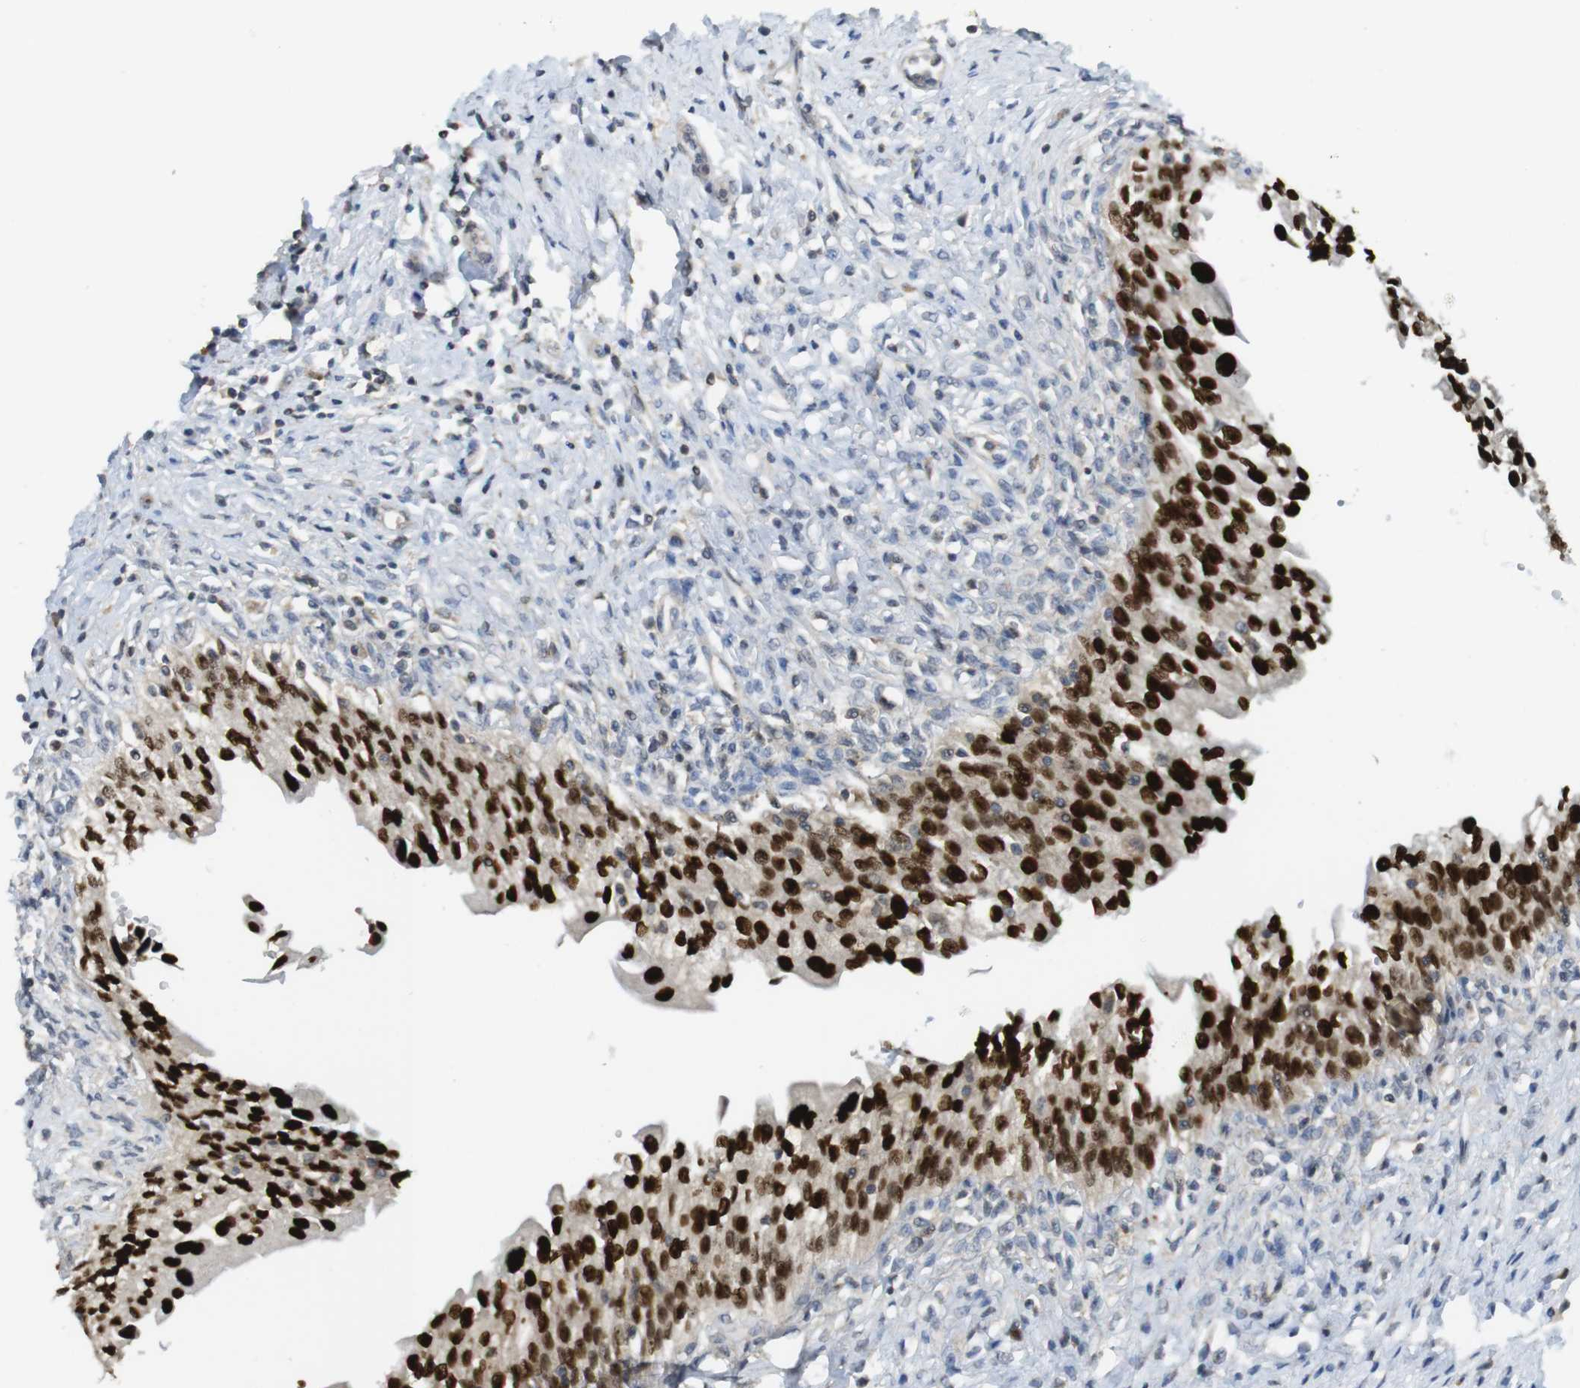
{"staining": {"intensity": "strong", "quantity": ">75%", "location": "nuclear"}, "tissue": "urinary bladder", "cell_type": "Urothelial cells", "image_type": "normal", "snomed": [{"axis": "morphology", "description": "Normal tissue, NOS"}, {"axis": "morphology", "description": "Inflammation, NOS"}, {"axis": "topography", "description": "Urinary bladder"}], "caption": "Urinary bladder stained with DAB (3,3'-diaminobenzidine) IHC demonstrates high levels of strong nuclear staining in about >75% of urothelial cells.", "gene": "RCC1", "patient": {"sex": "female", "age": 80}}